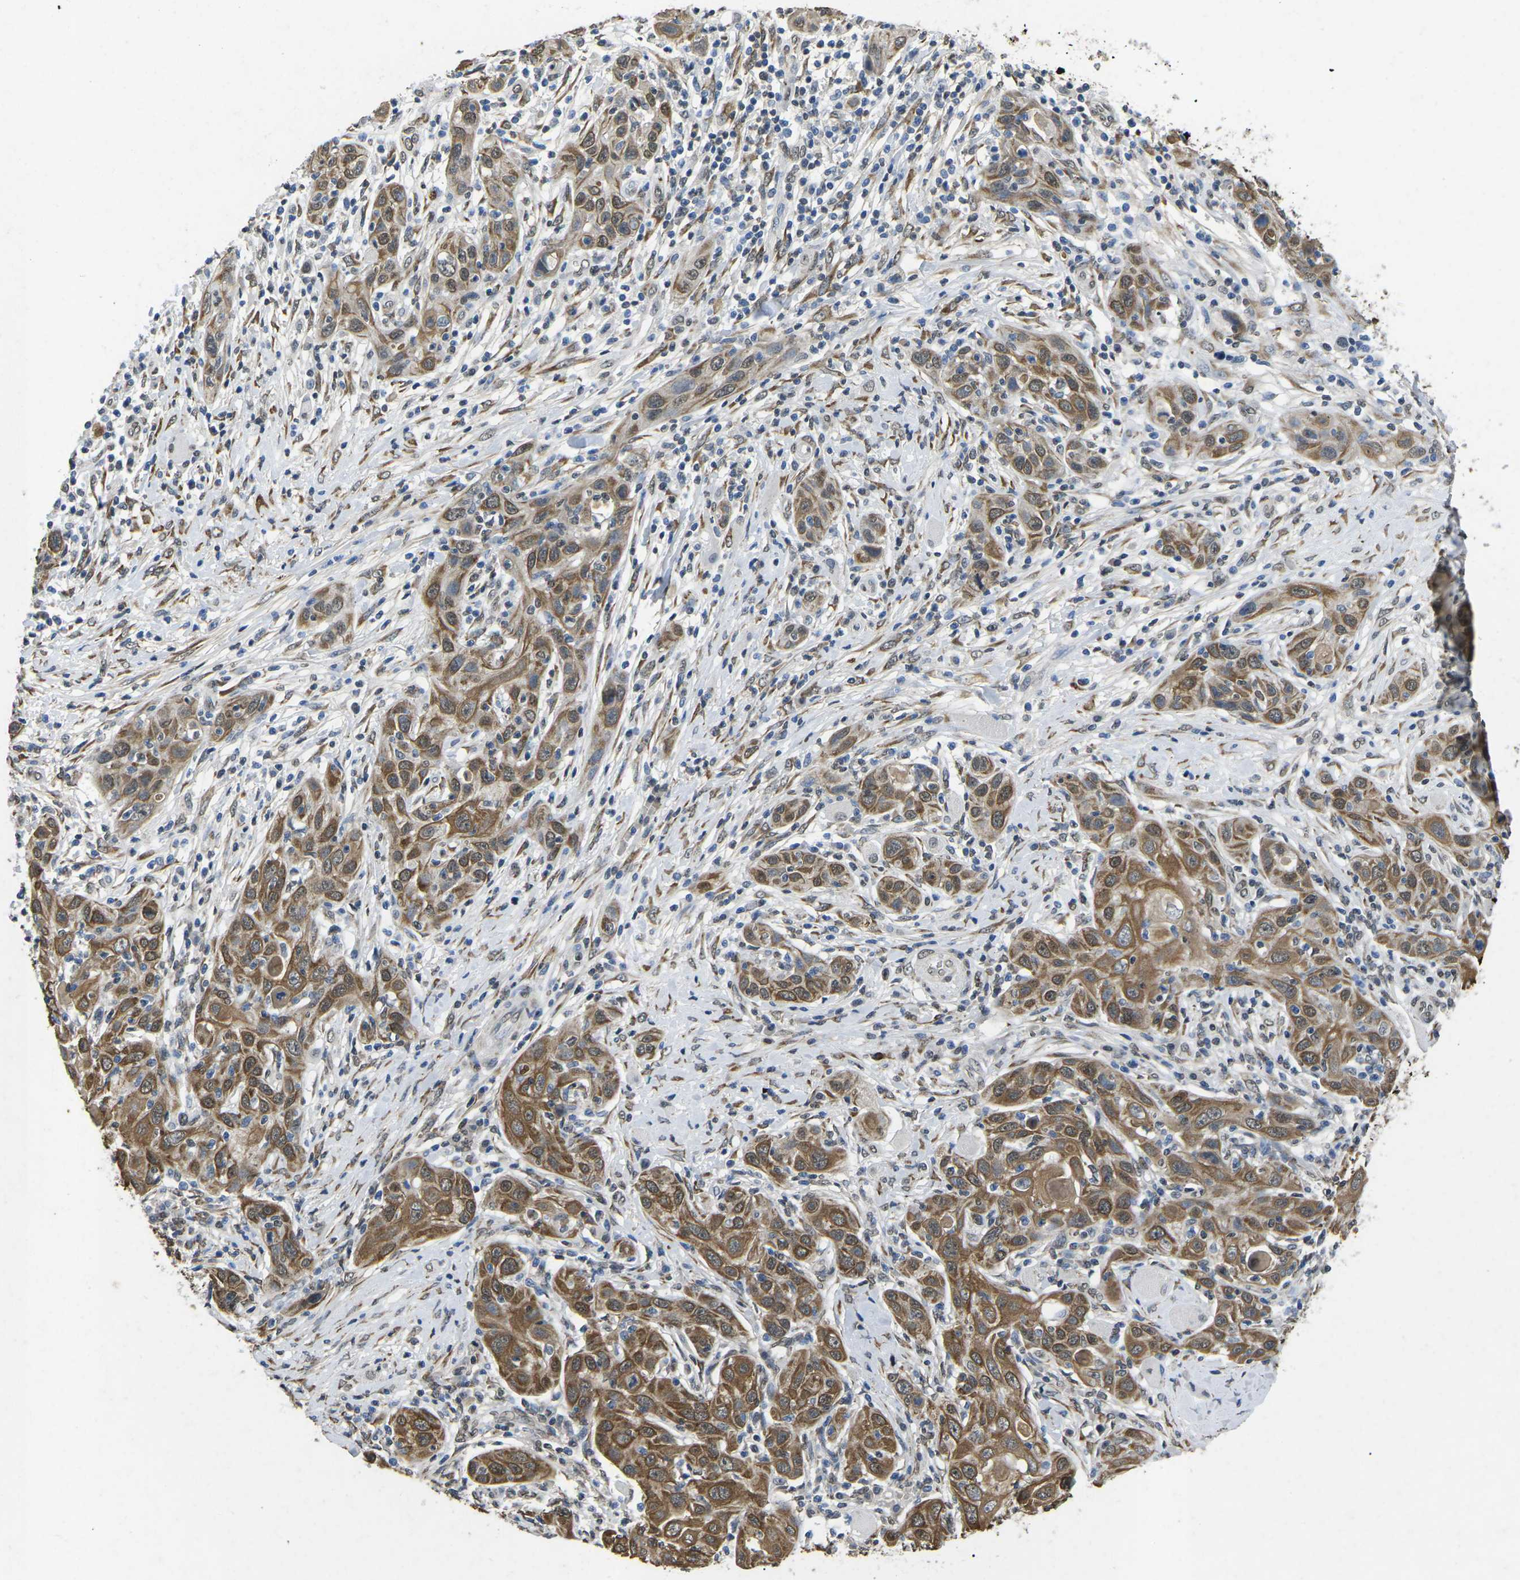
{"staining": {"intensity": "moderate", "quantity": ">75%", "location": "cytoplasmic/membranous"}, "tissue": "skin cancer", "cell_type": "Tumor cells", "image_type": "cancer", "snomed": [{"axis": "morphology", "description": "Squamous cell carcinoma, NOS"}, {"axis": "topography", "description": "Skin"}], "caption": "Tumor cells show moderate cytoplasmic/membranous expression in about >75% of cells in squamous cell carcinoma (skin). The staining was performed using DAB to visualize the protein expression in brown, while the nuclei were stained in blue with hematoxylin (Magnification: 20x).", "gene": "SCNN1B", "patient": {"sex": "female", "age": 88}}